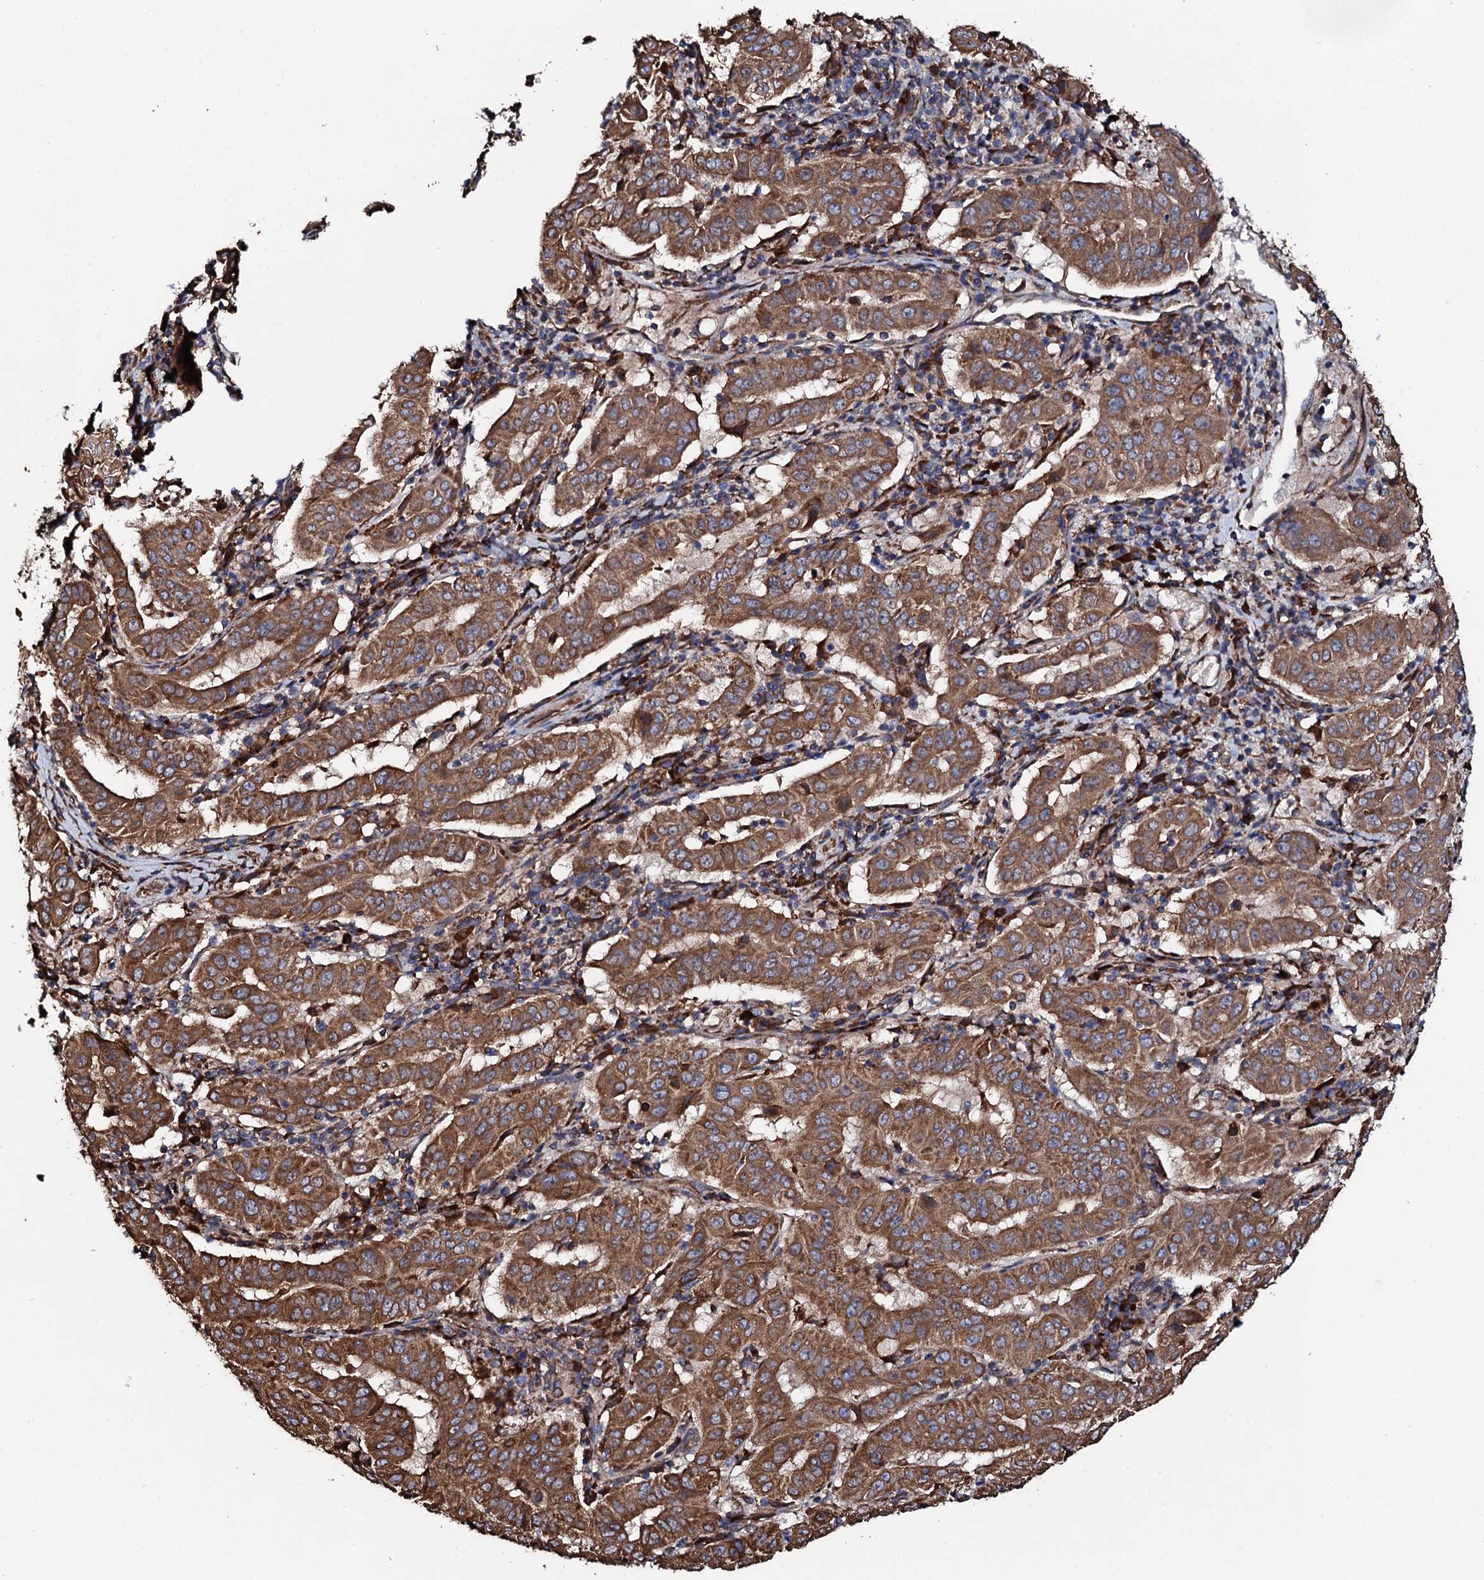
{"staining": {"intensity": "strong", "quantity": ">75%", "location": "cytoplasmic/membranous"}, "tissue": "pancreatic cancer", "cell_type": "Tumor cells", "image_type": "cancer", "snomed": [{"axis": "morphology", "description": "Adenocarcinoma, NOS"}, {"axis": "topography", "description": "Pancreas"}], "caption": "Immunohistochemistry (DAB (3,3'-diaminobenzidine)) staining of adenocarcinoma (pancreatic) shows strong cytoplasmic/membranous protein positivity in approximately >75% of tumor cells.", "gene": "CKAP5", "patient": {"sex": "male", "age": 63}}